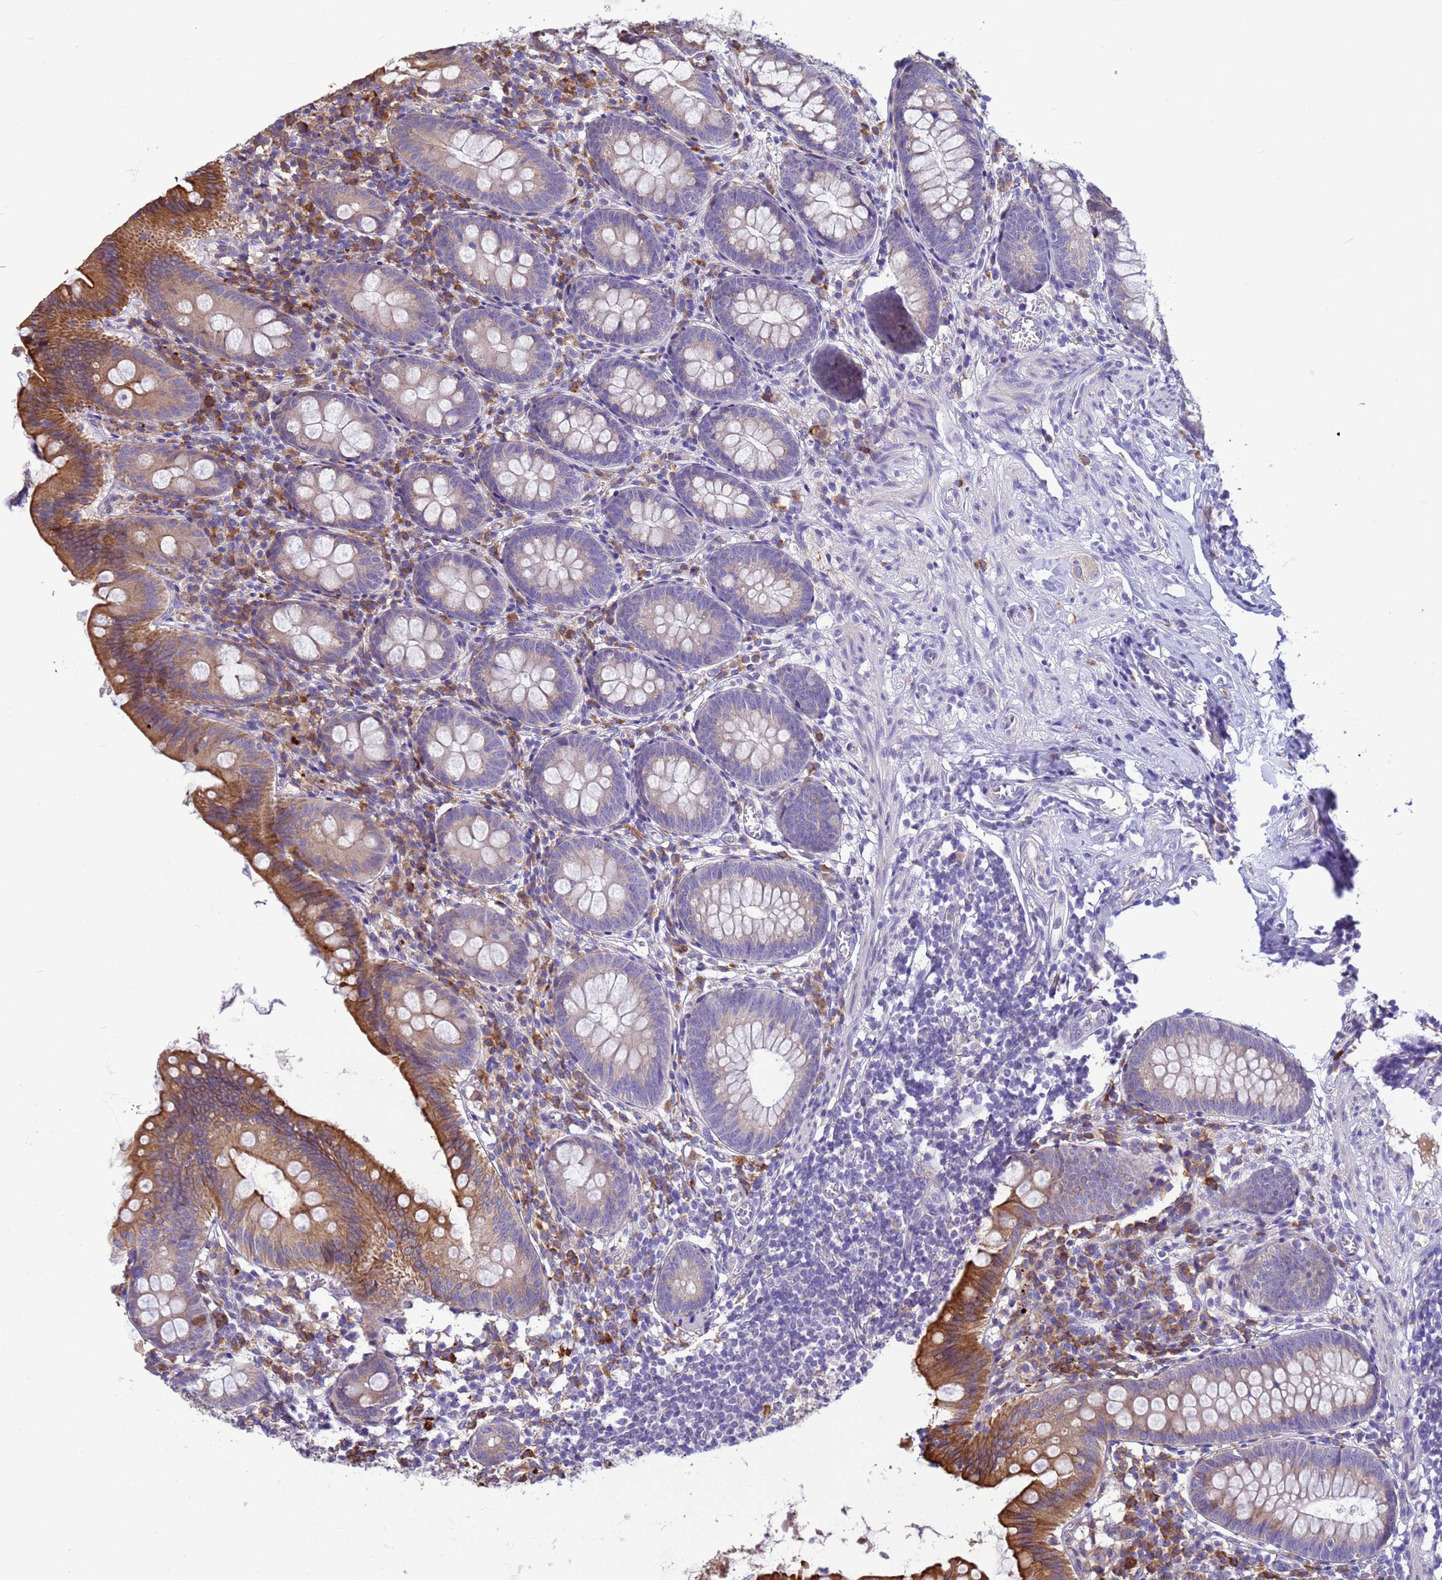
{"staining": {"intensity": "strong", "quantity": "<25%", "location": "cytoplasmic/membranous"}, "tissue": "appendix", "cell_type": "Glandular cells", "image_type": "normal", "snomed": [{"axis": "morphology", "description": "Normal tissue, NOS"}, {"axis": "topography", "description": "Appendix"}], "caption": "Glandular cells display strong cytoplasmic/membranous expression in about <25% of cells in unremarkable appendix.", "gene": "THAP5", "patient": {"sex": "female", "age": 51}}